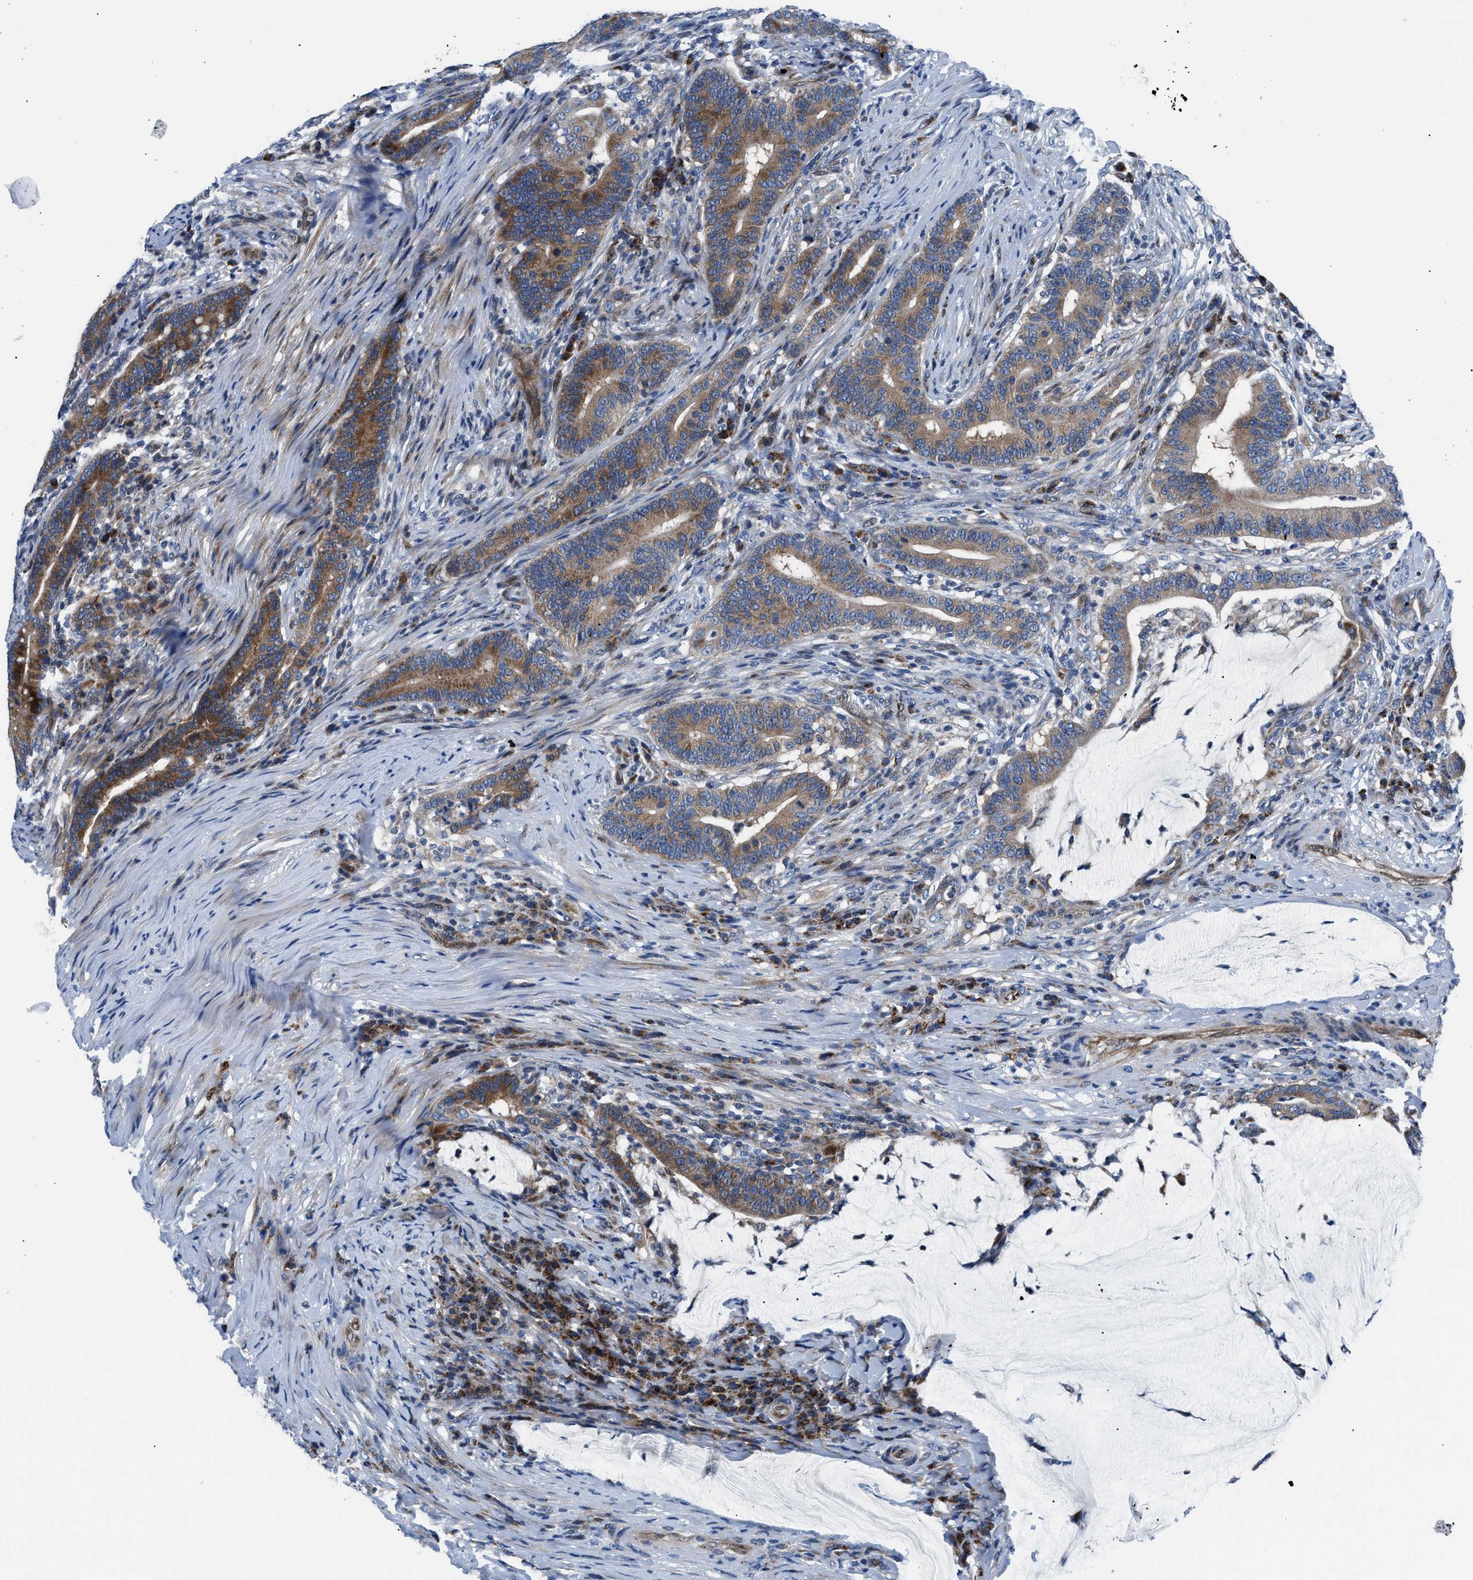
{"staining": {"intensity": "strong", "quantity": ">75%", "location": "cytoplasmic/membranous"}, "tissue": "colorectal cancer", "cell_type": "Tumor cells", "image_type": "cancer", "snomed": [{"axis": "morphology", "description": "Normal tissue, NOS"}, {"axis": "morphology", "description": "Adenocarcinoma, NOS"}, {"axis": "topography", "description": "Colon"}], "caption": "Protein expression analysis of adenocarcinoma (colorectal) reveals strong cytoplasmic/membranous positivity in approximately >75% of tumor cells.", "gene": "LMO2", "patient": {"sex": "female", "age": 66}}